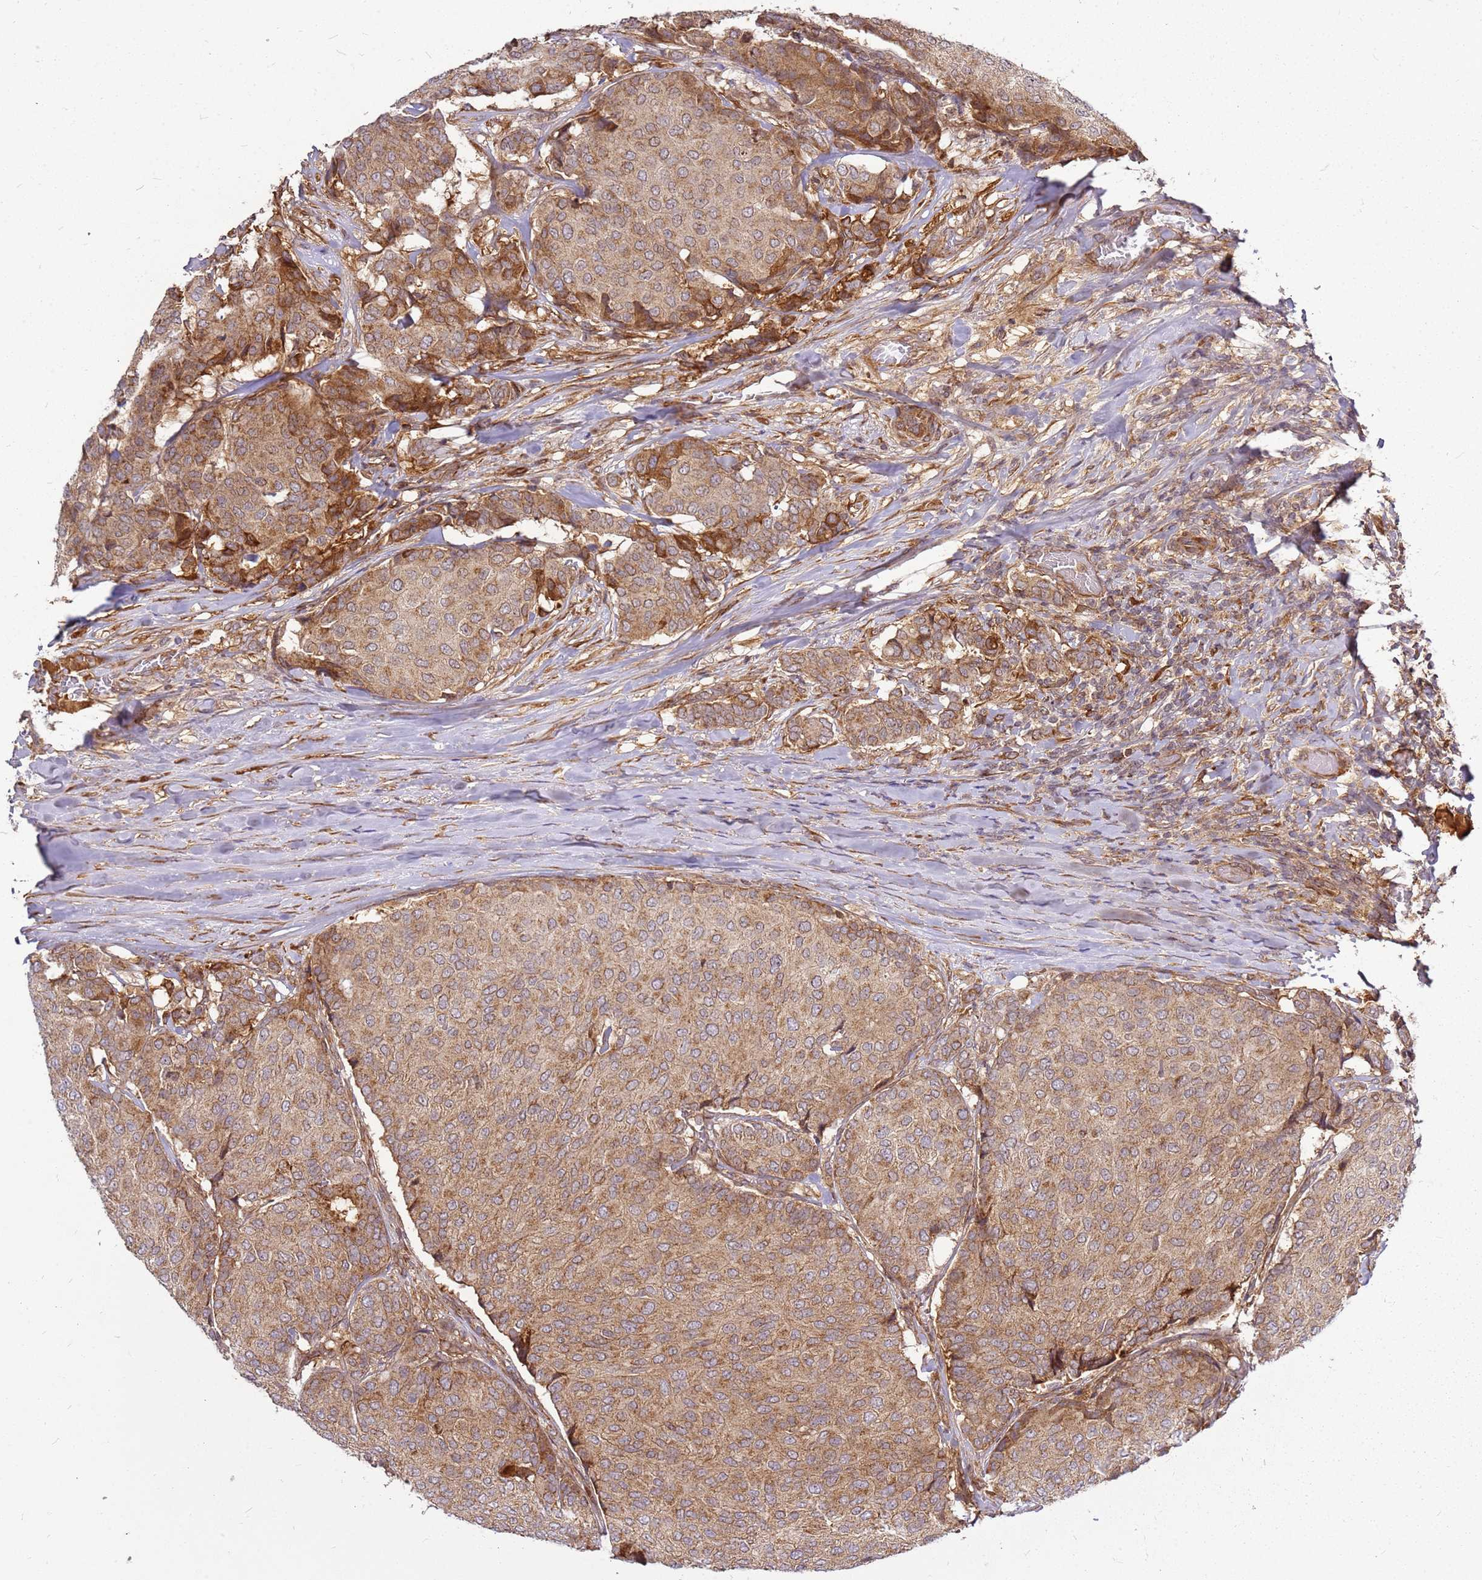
{"staining": {"intensity": "moderate", "quantity": ">75%", "location": "cytoplasmic/membranous"}, "tissue": "breast cancer", "cell_type": "Tumor cells", "image_type": "cancer", "snomed": [{"axis": "morphology", "description": "Duct carcinoma"}, {"axis": "topography", "description": "Breast"}], "caption": "Moderate cytoplasmic/membranous expression for a protein is present in about >75% of tumor cells of breast invasive ductal carcinoma using immunohistochemistry (IHC).", "gene": "CCDC159", "patient": {"sex": "female", "age": 75}}